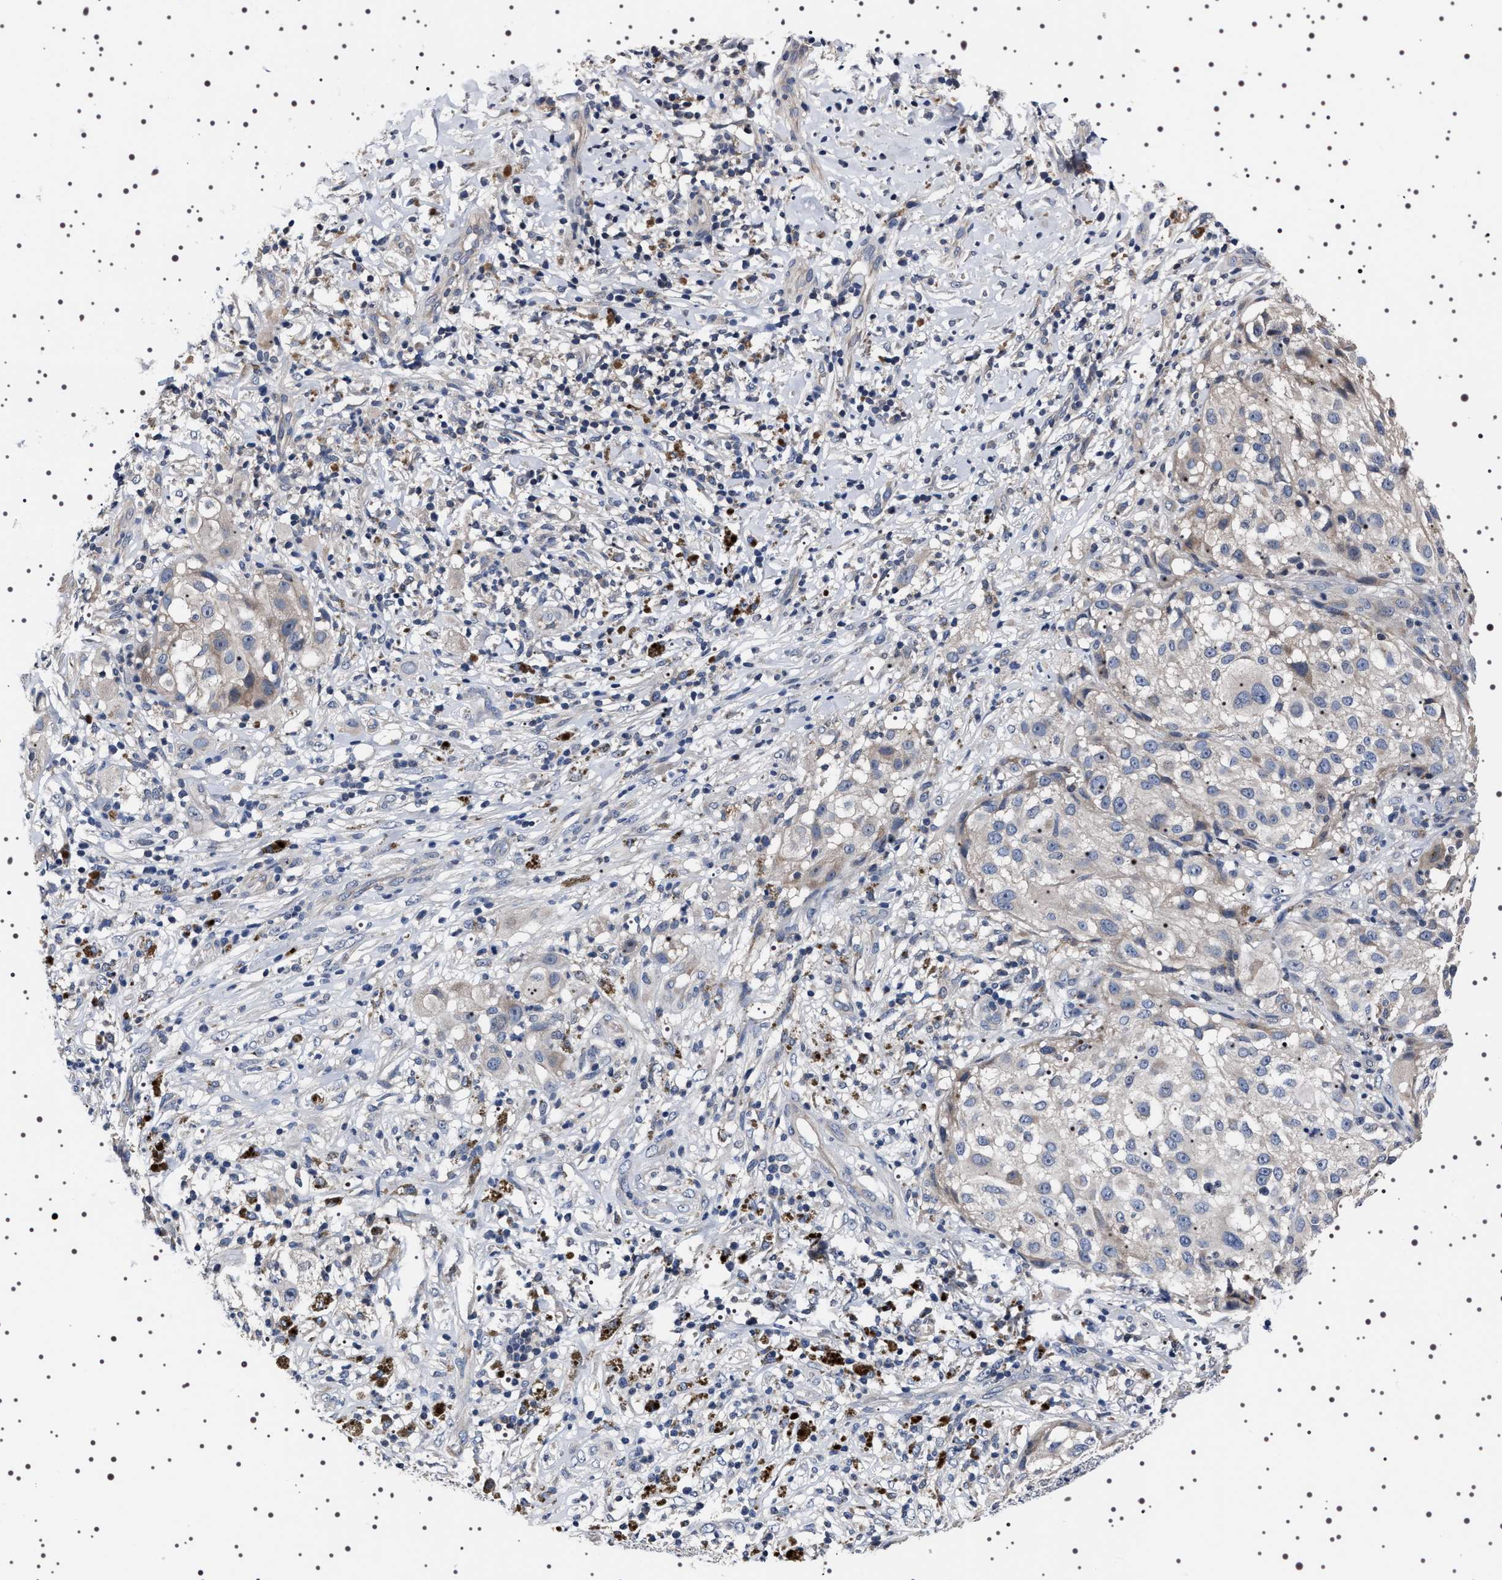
{"staining": {"intensity": "negative", "quantity": "none", "location": "none"}, "tissue": "melanoma", "cell_type": "Tumor cells", "image_type": "cancer", "snomed": [{"axis": "morphology", "description": "Necrosis, NOS"}, {"axis": "morphology", "description": "Malignant melanoma, NOS"}, {"axis": "topography", "description": "Skin"}], "caption": "Tumor cells are negative for brown protein staining in melanoma.", "gene": "TARBP1", "patient": {"sex": "female", "age": 87}}